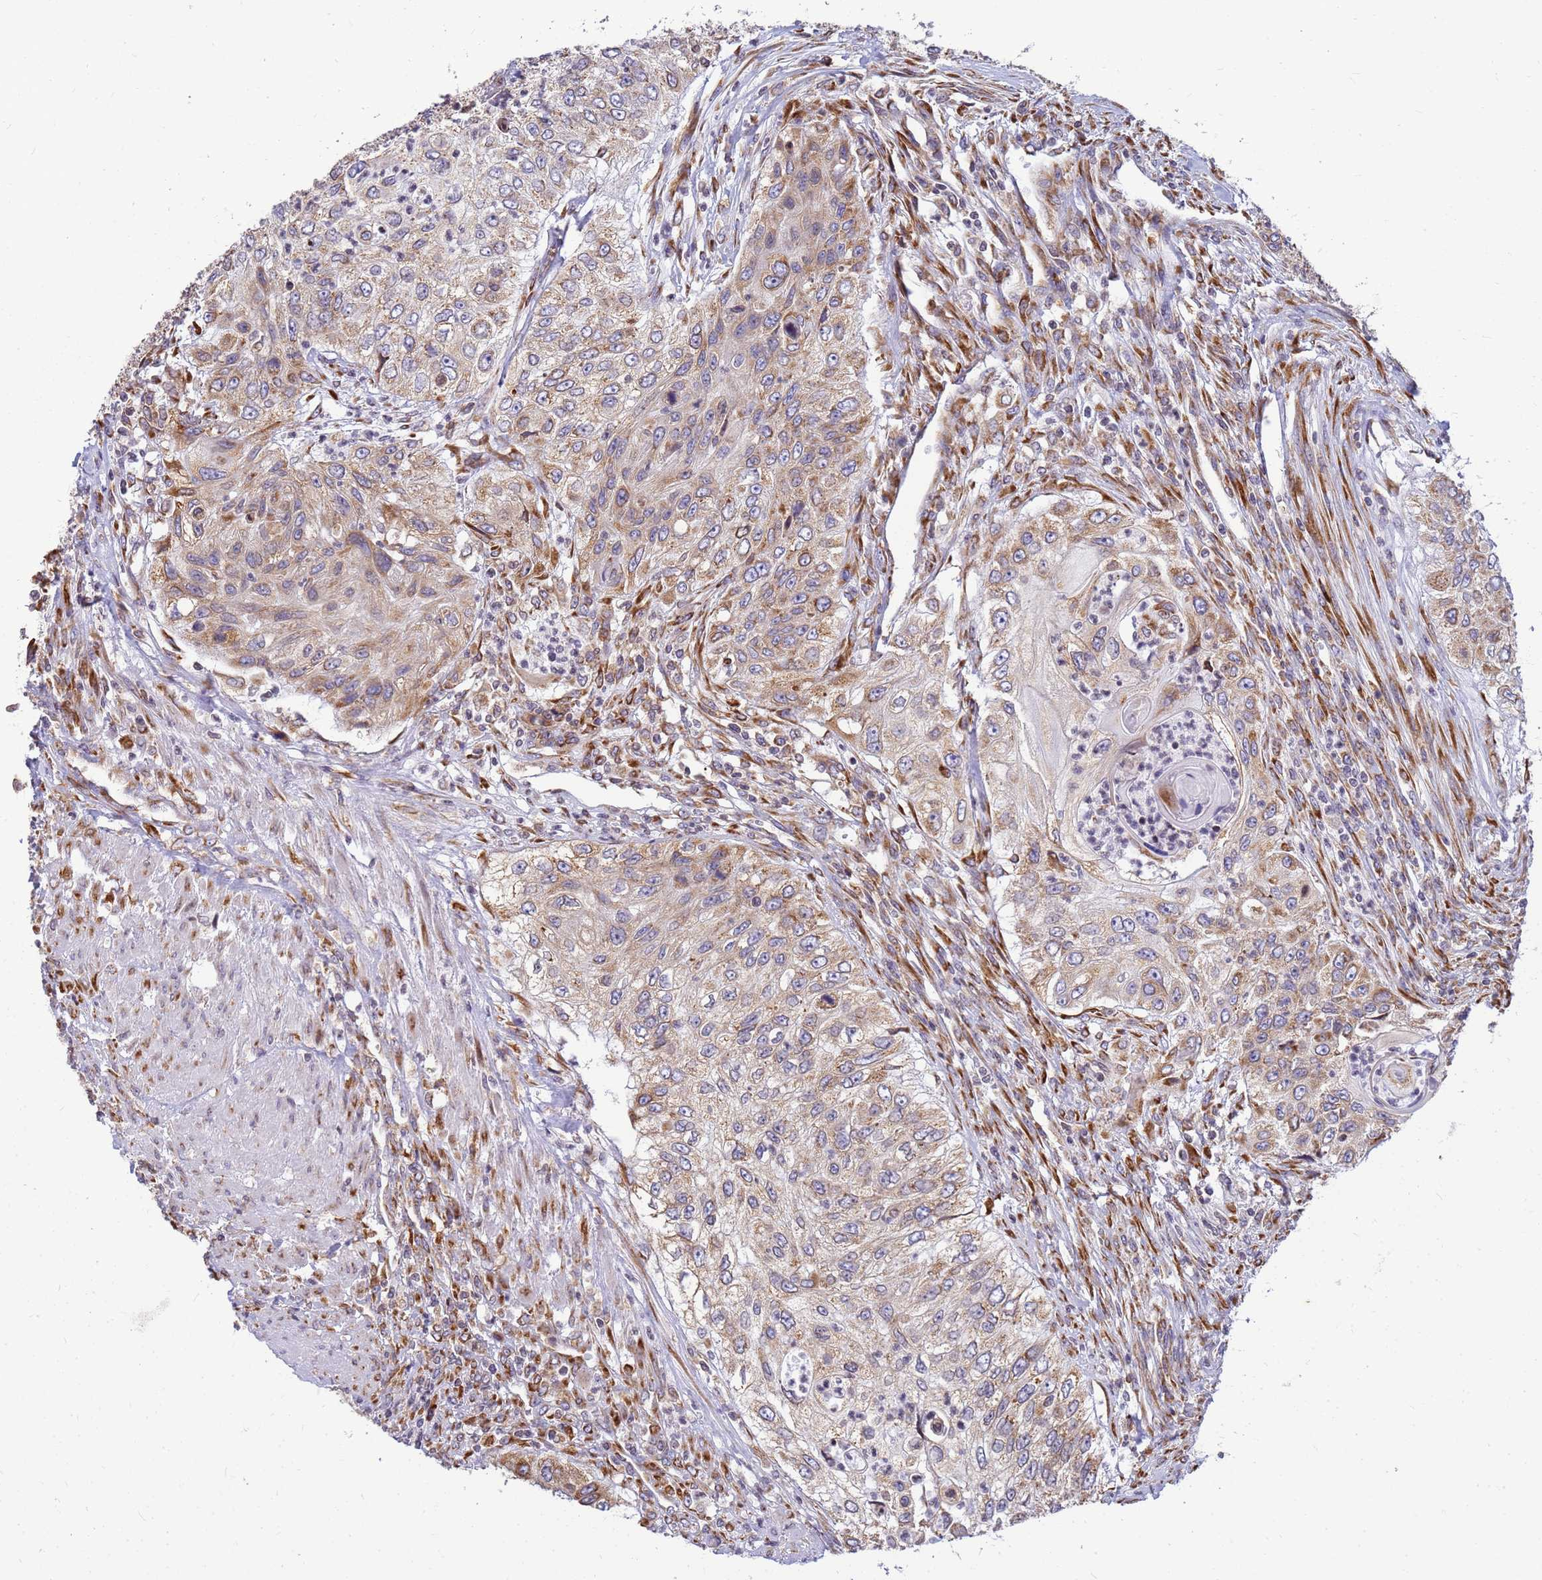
{"staining": {"intensity": "weak", "quantity": ">75%", "location": "cytoplasmic/membranous"}, "tissue": "urothelial cancer", "cell_type": "Tumor cells", "image_type": "cancer", "snomed": [{"axis": "morphology", "description": "Urothelial carcinoma, High grade"}, {"axis": "topography", "description": "Urinary bladder"}], "caption": "This is an image of immunohistochemistry staining of urothelial carcinoma (high-grade), which shows weak positivity in the cytoplasmic/membranous of tumor cells.", "gene": "SSR4", "patient": {"sex": "female", "age": 60}}